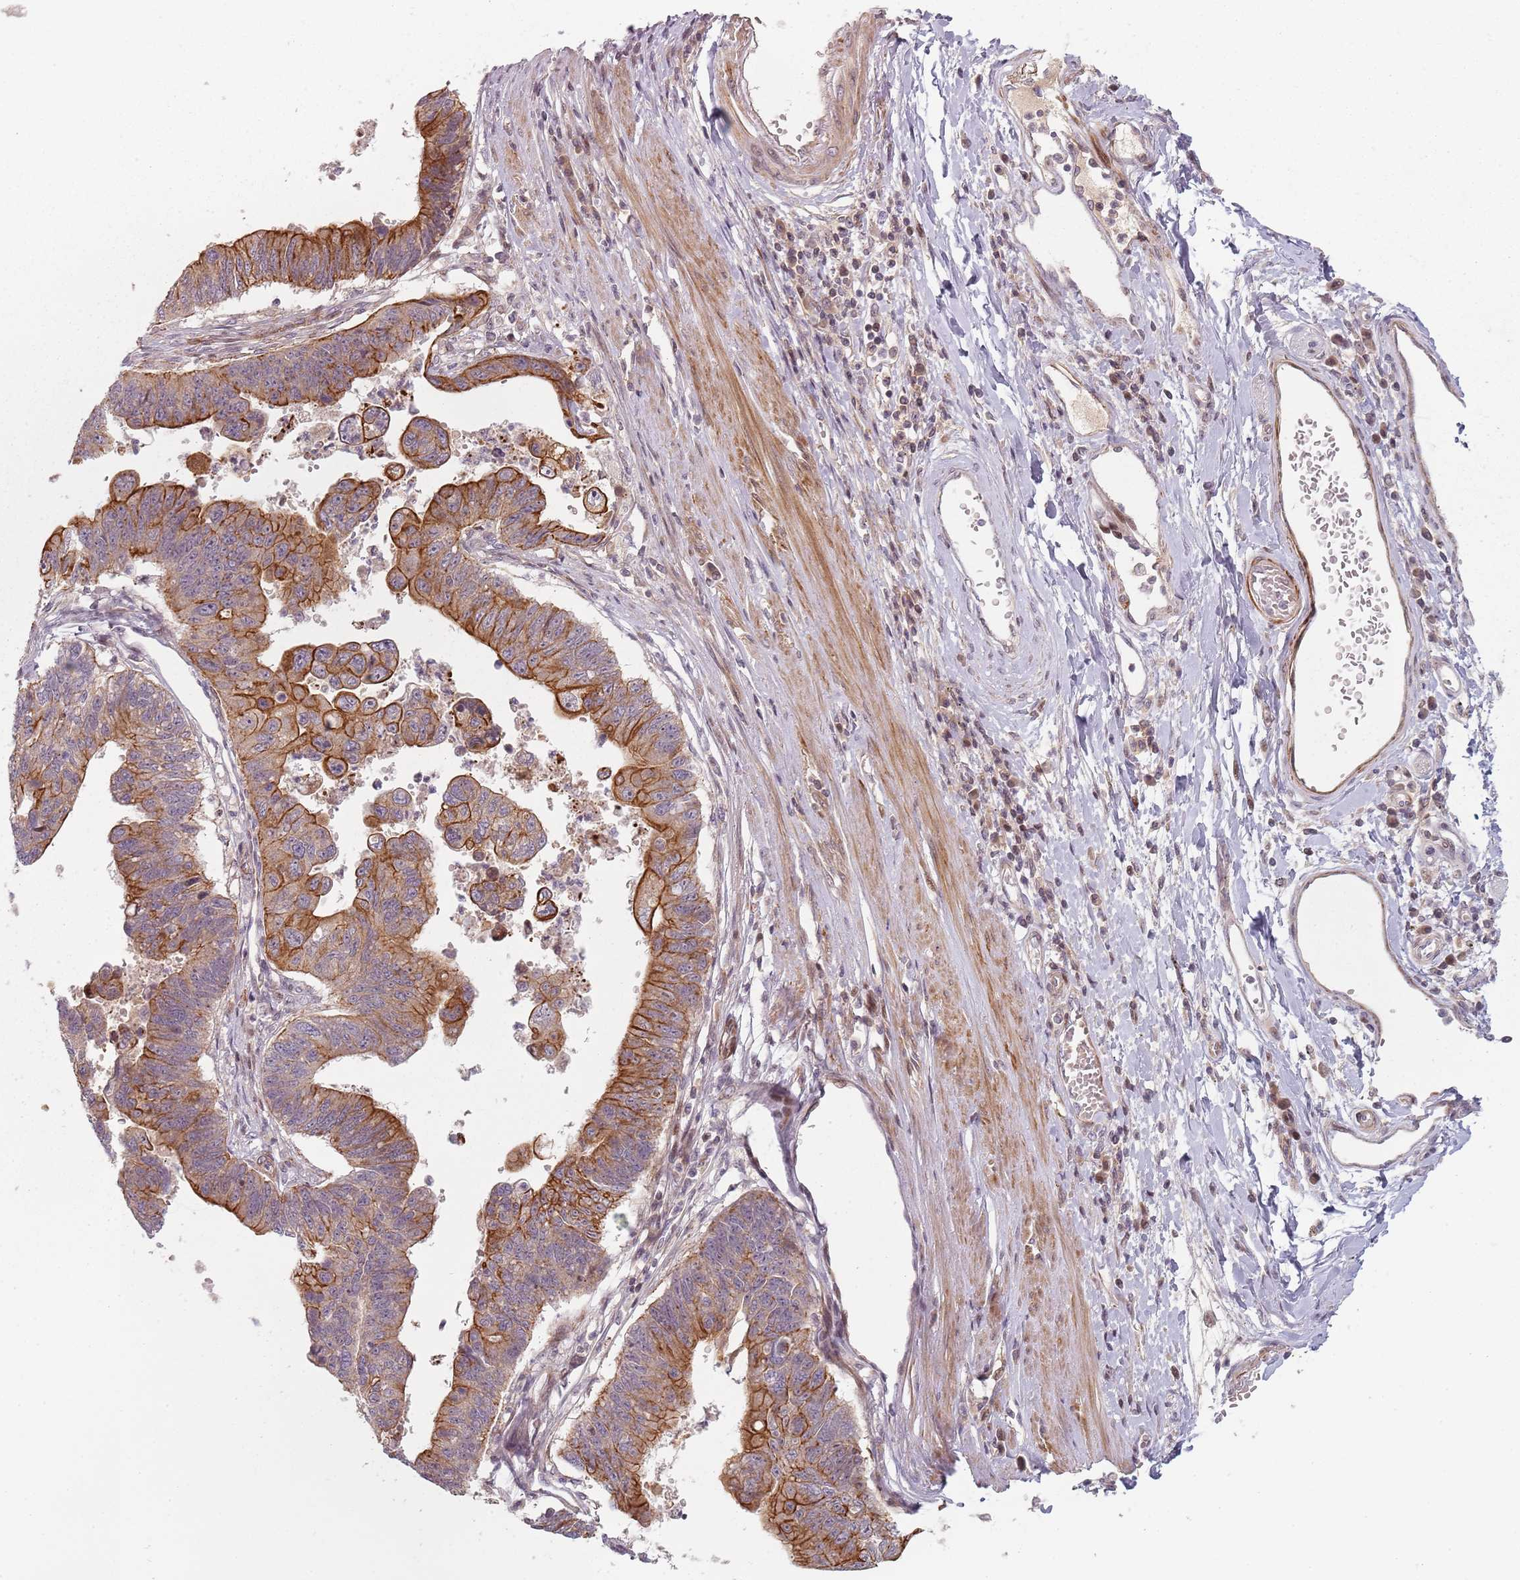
{"staining": {"intensity": "strong", "quantity": "25%-75%", "location": "cytoplasmic/membranous"}, "tissue": "stomach cancer", "cell_type": "Tumor cells", "image_type": "cancer", "snomed": [{"axis": "morphology", "description": "Adenocarcinoma, NOS"}, {"axis": "topography", "description": "Stomach"}], "caption": "An image showing strong cytoplasmic/membranous staining in approximately 25%-75% of tumor cells in stomach cancer, as visualized by brown immunohistochemical staining.", "gene": "RPS6KA2", "patient": {"sex": "male", "age": 59}}